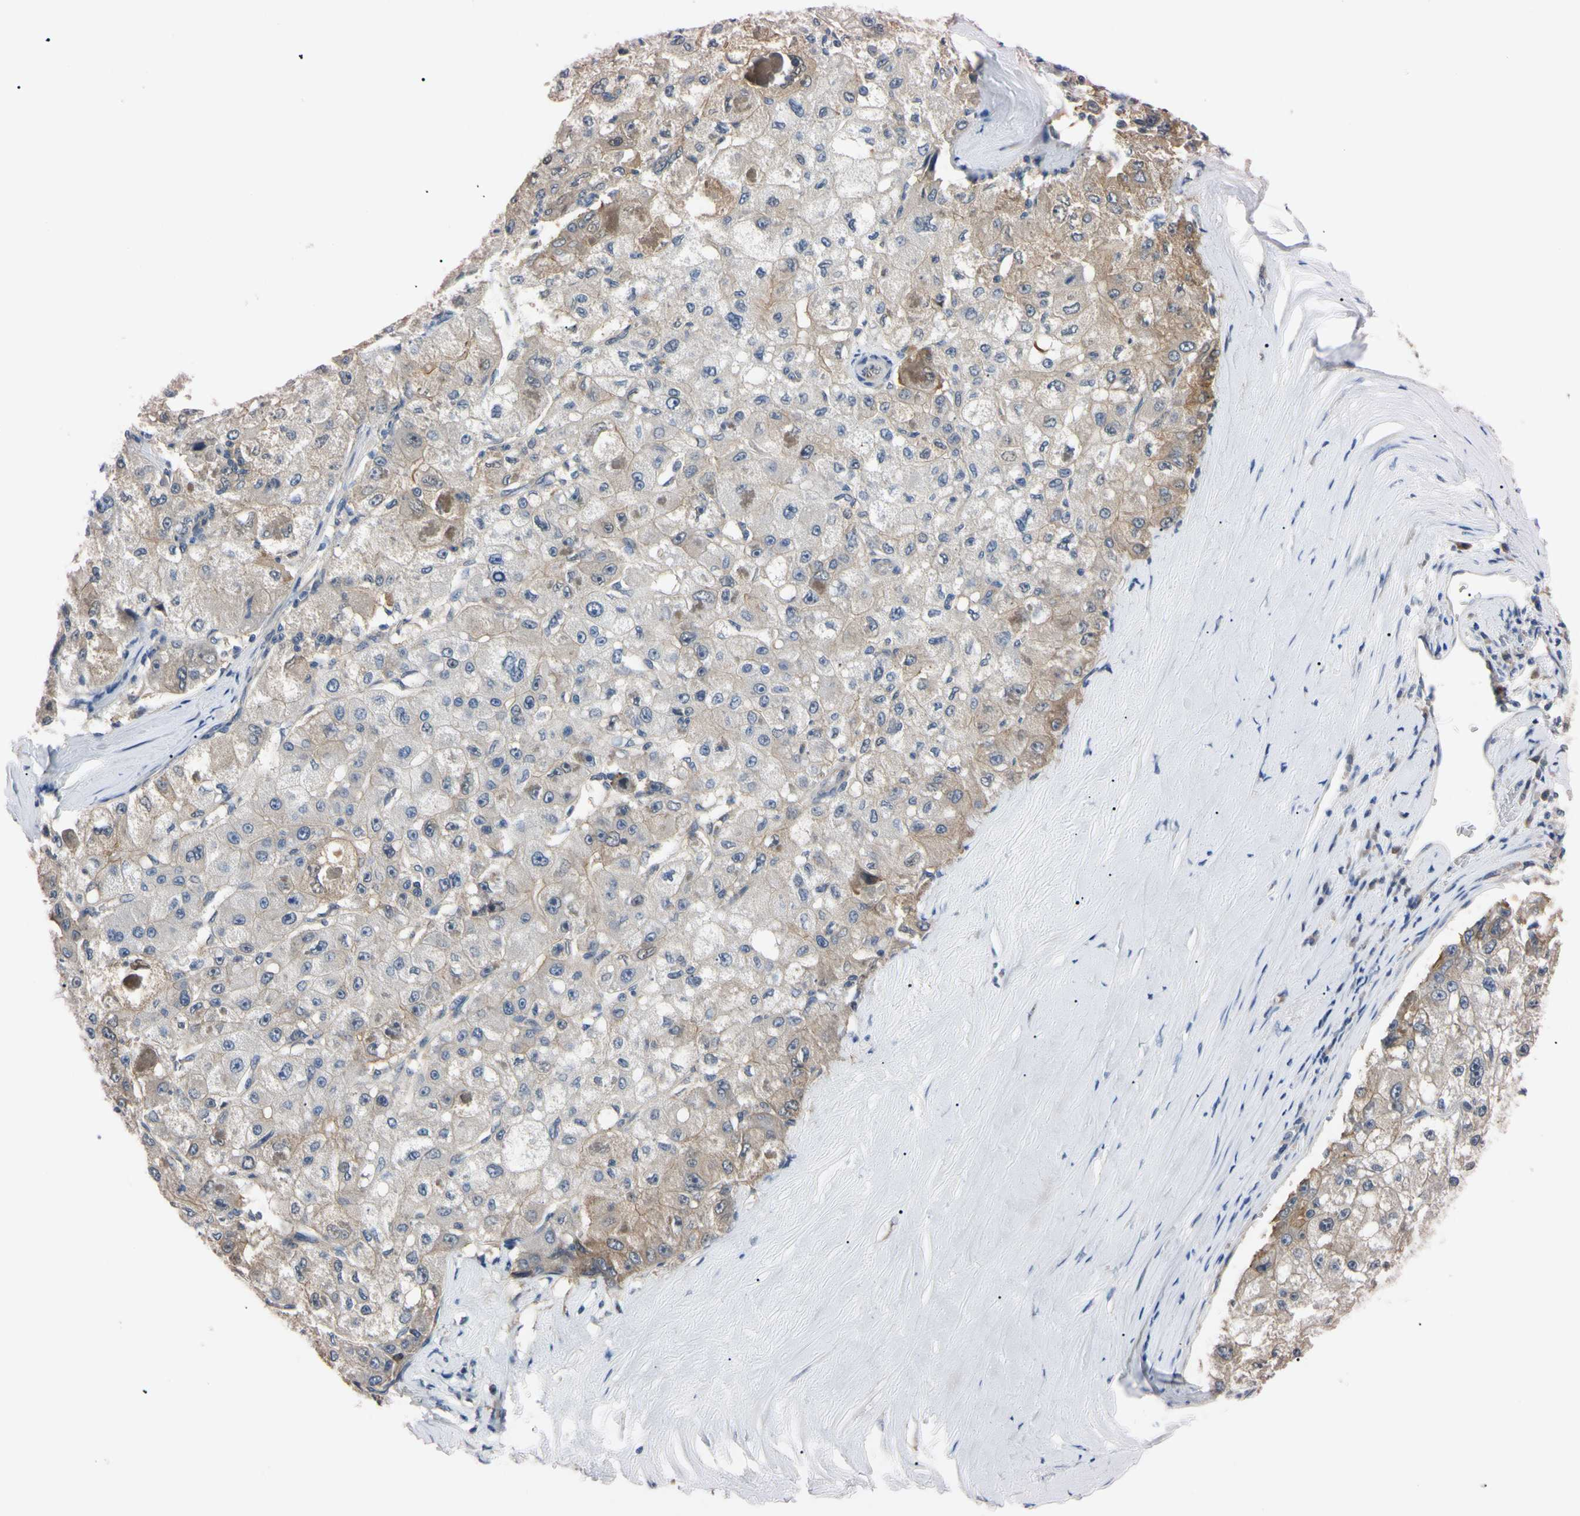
{"staining": {"intensity": "moderate", "quantity": "25%-75%", "location": "cytoplasmic/membranous"}, "tissue": "liver cancer", "cell_type": "Tumor cells", "image_type": "cancer", "snomed": [{"axis": "morphology", "description": "Carcinoma, Hepatocellular, NOS"}, {"axis": "topography", "description": "Liver"}], "caption": "Moderate cytoplasmic/membranous protein expression is present in about 25%-75% of tumor cells in hepatocellular carcinoma (liver).", "gene": "RARS1", "patient": {"sex": "male", "age": 80}}